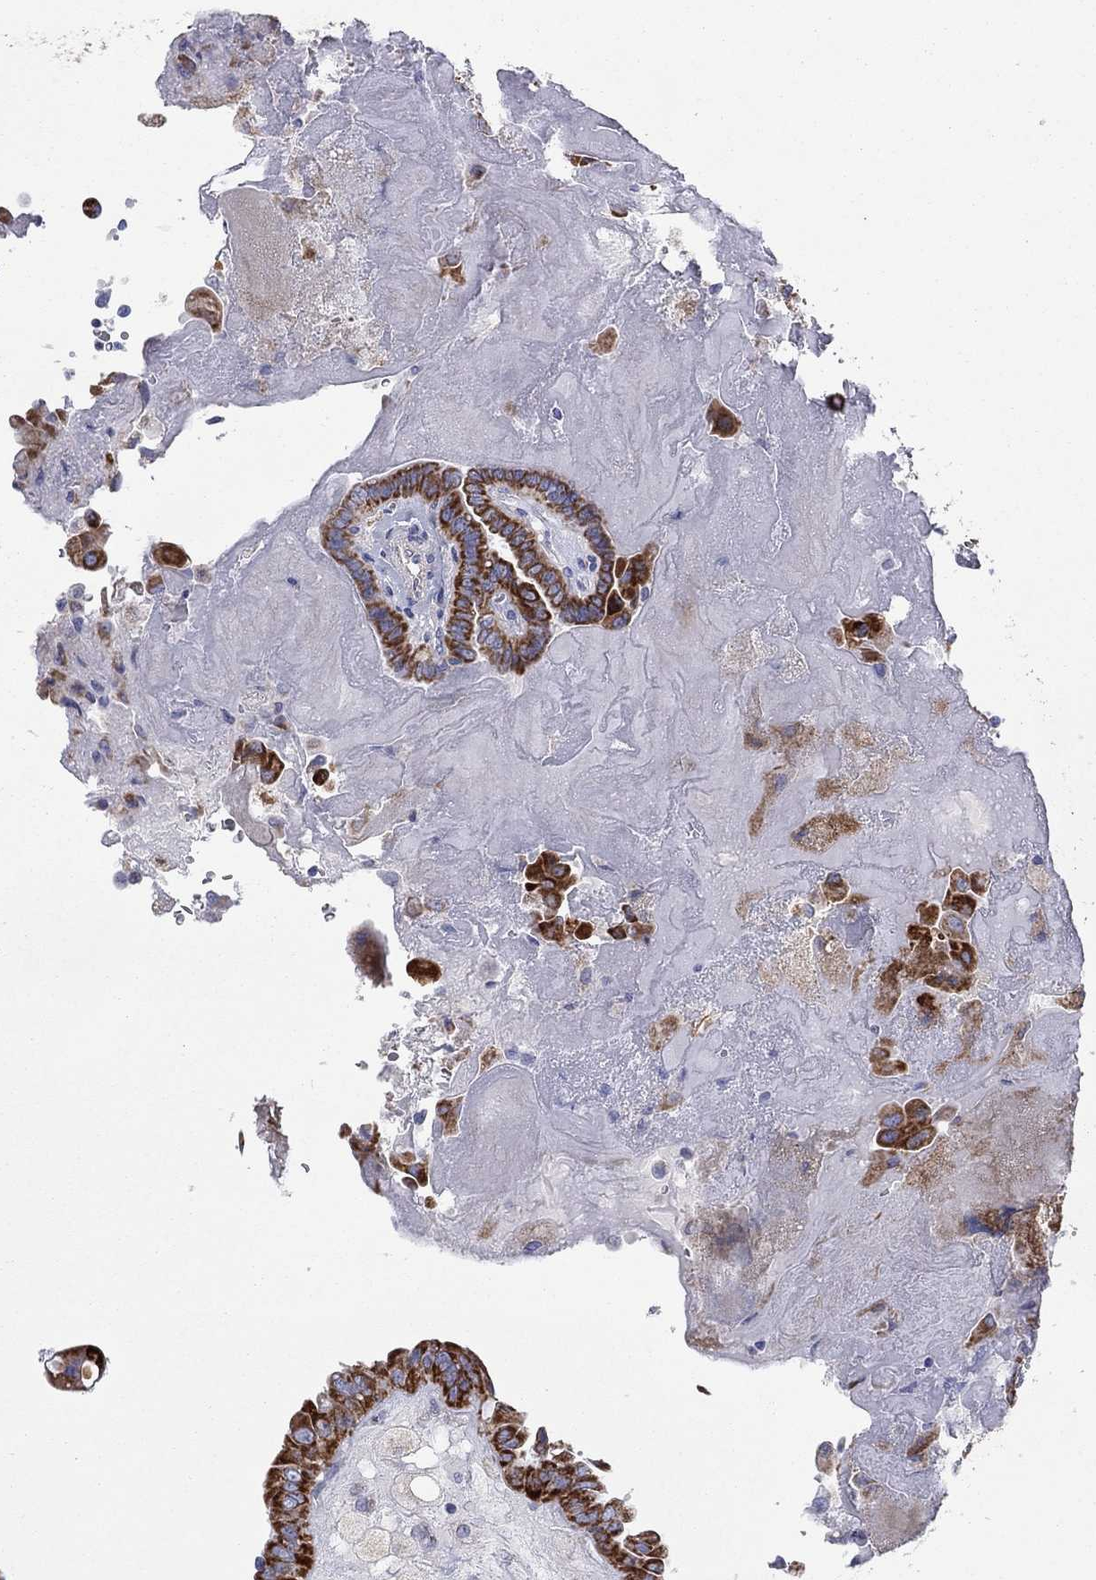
{"staining": {"intensity": "strong", "quantity": ">75%", "location": "cytoplasmic/membranous"}, "tissue": "thyroid cancer", "cell_type": "Tumor cells", "image_type": "cancer", "snomed": [{"axis": "morphology", "description": "Papillary adenocarcinoma, NOS"}, {"axis": "topography", "description": "Thyroid gland"}], "caption": "Tumor cells exhibit high levels of strong cytoplasmic/membranous positivity in about >75% of cells in thyroid cancer (papillary adenocarcinoma).", "gene": "MGST3", "patient": {"sex": "female", "age": 37}}